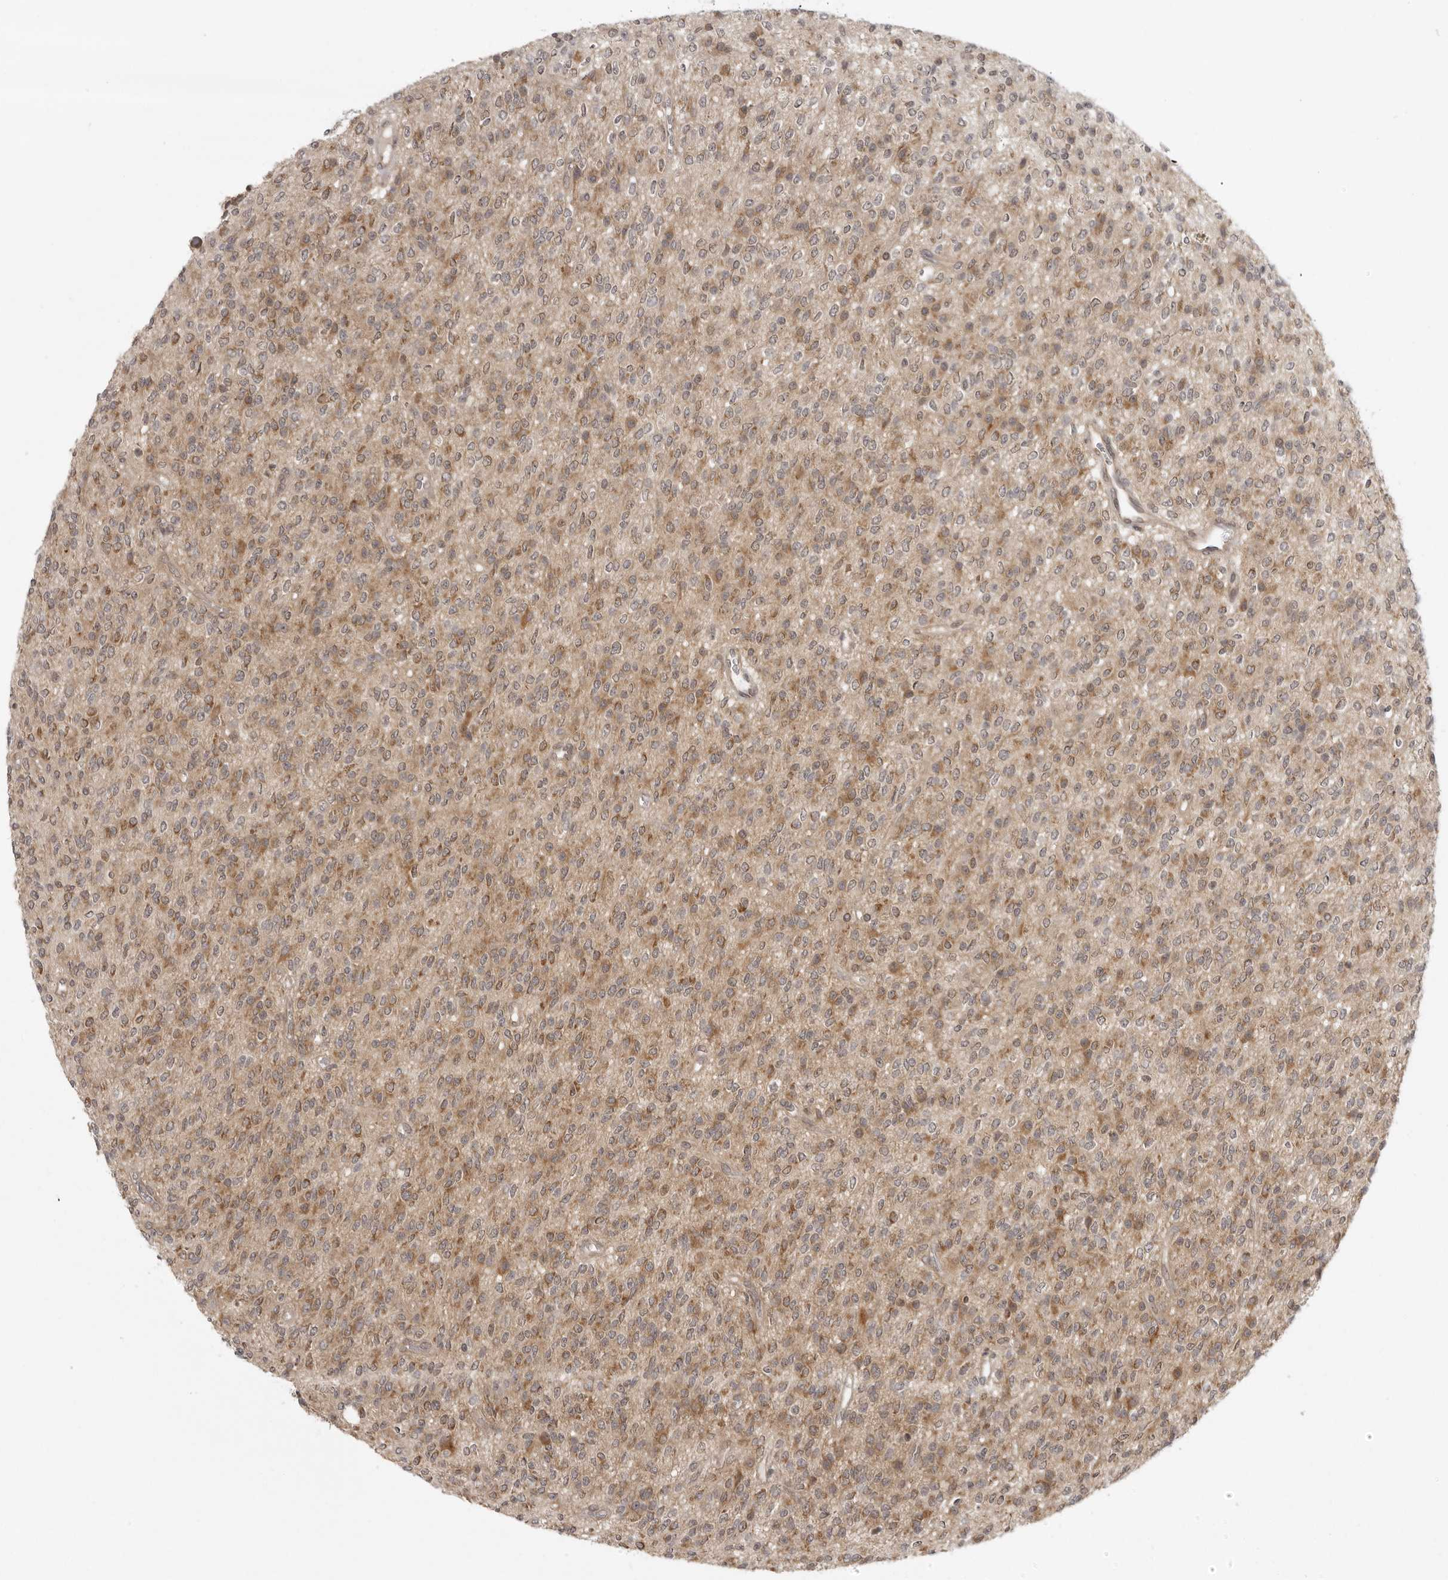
{"staining": {"intensity": "moderate", "quantity": ">75%", "location": "cytoplasmic/membranous,nuclear"}, "tissue": "glioma", "cell_type": "Tumor cells", "image_type": "cancer", "snomed": [{"axis": "morphology", "description": "Glioma, malignant, High grade"}, {"axis": "topography", "description": "Brain"}], "caption": "Moderate cytoplasmic/membranous and nuclear positivity for a protein is identified in about >75% of tumor cells of glioma using immunohistochemistry (IHC).", "gene": "PRRC2A", "patient": {"sex": "male", "age": 34}}